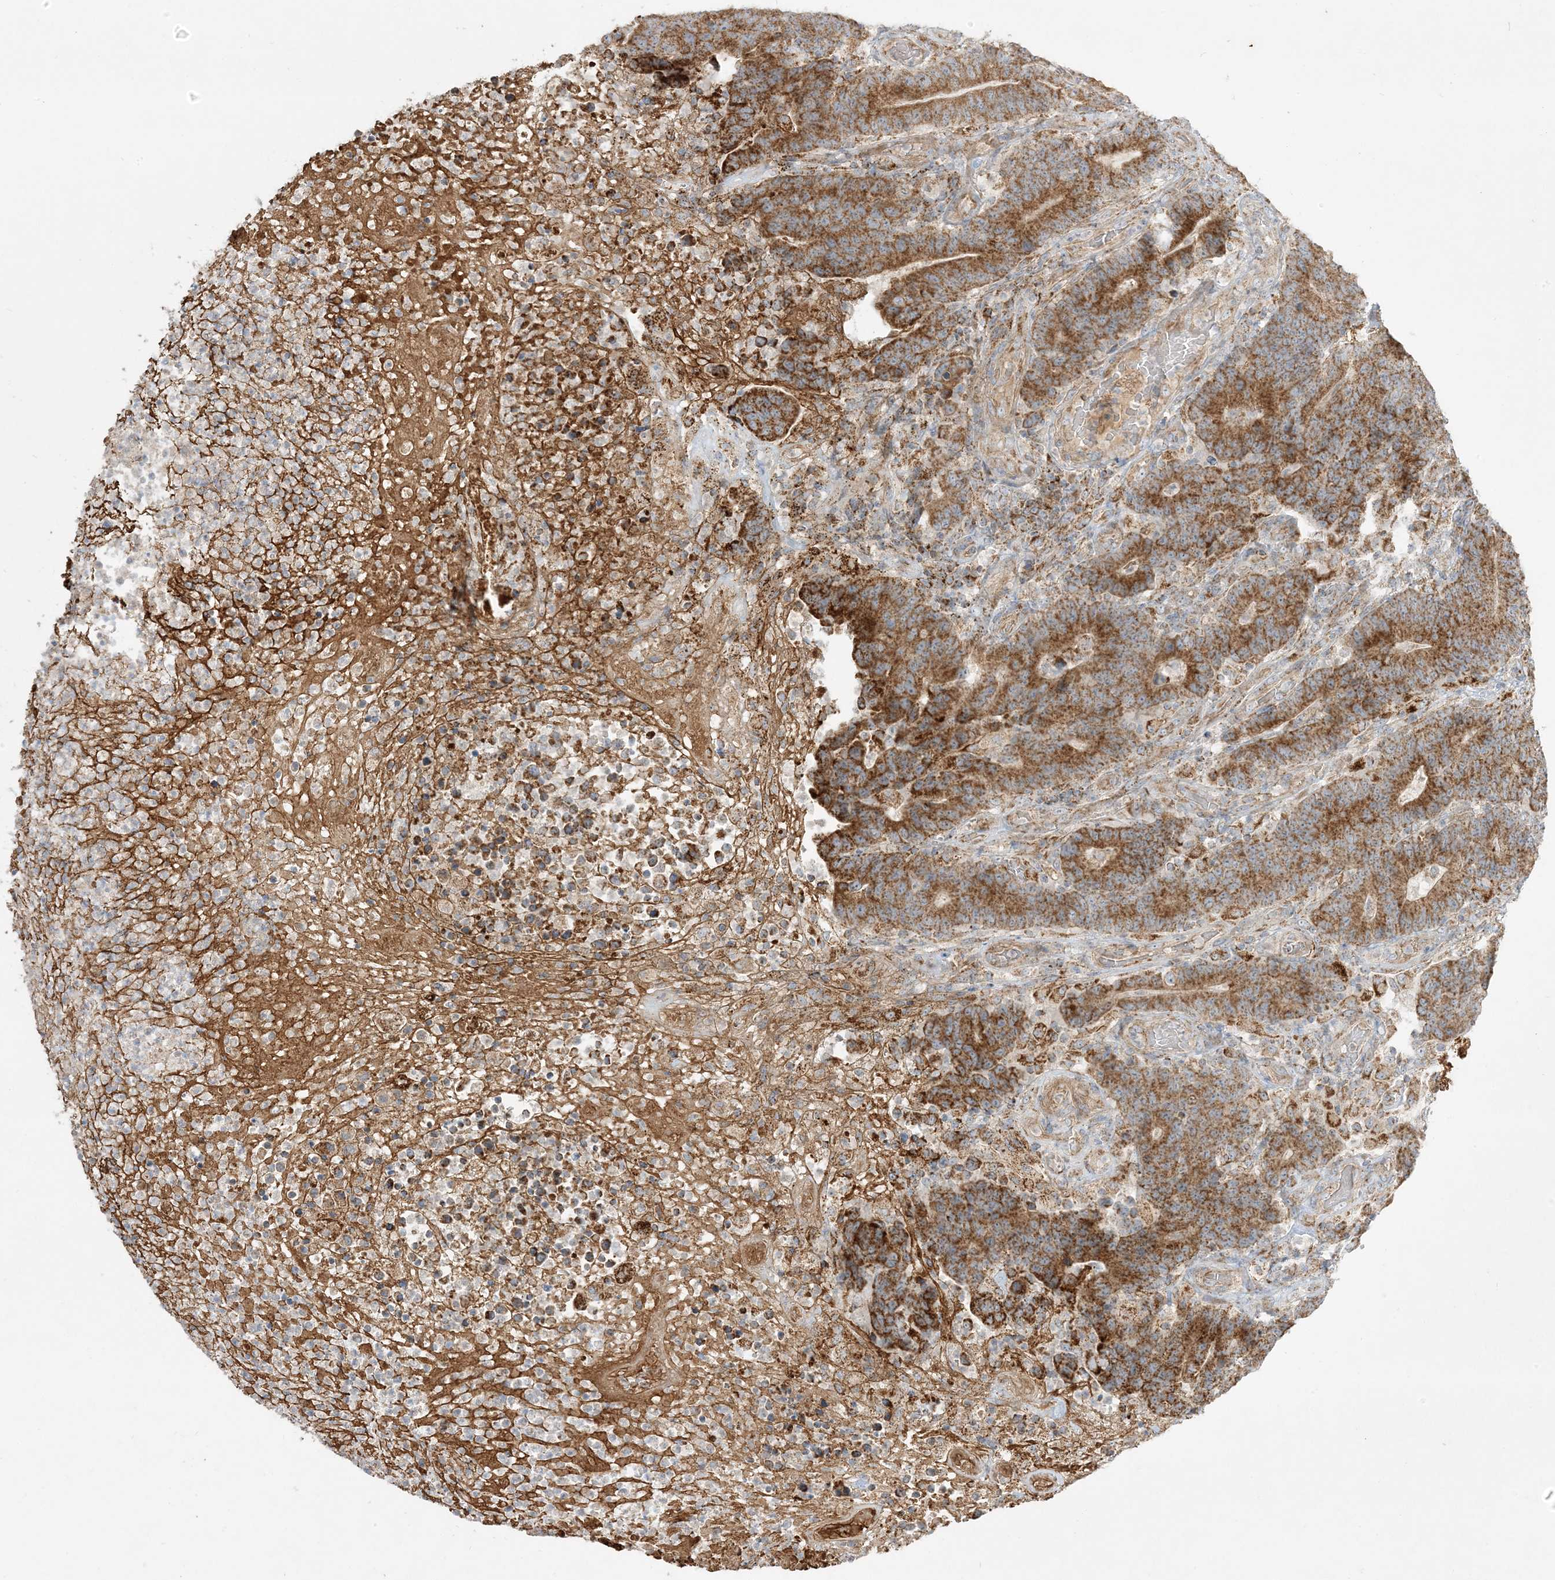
{"staining": {"intensity": "strong", "quantity": ">75%", "location": "cytoplasmic/membranous"}, "tissue": "colorectal cancer", "cell_type": "Tumor cells", "image_type": "cancer", "snomed": [{"axis": "morphology", "description": "Normal tissue, NOS"}, {"axis": "morphology", "description": "Adenocarcinoma, NOS"}, {"axis": "topography", "description": "Colon"}], "caption": "Protein expression analysis of human adenocarcinoma (colorectal) reveals strong cytoplasmic/membranous staining in approximately >75% of tumor cells.", "gene": "NDUFAF3", "patient": {"sex": "female", "age": 75}}